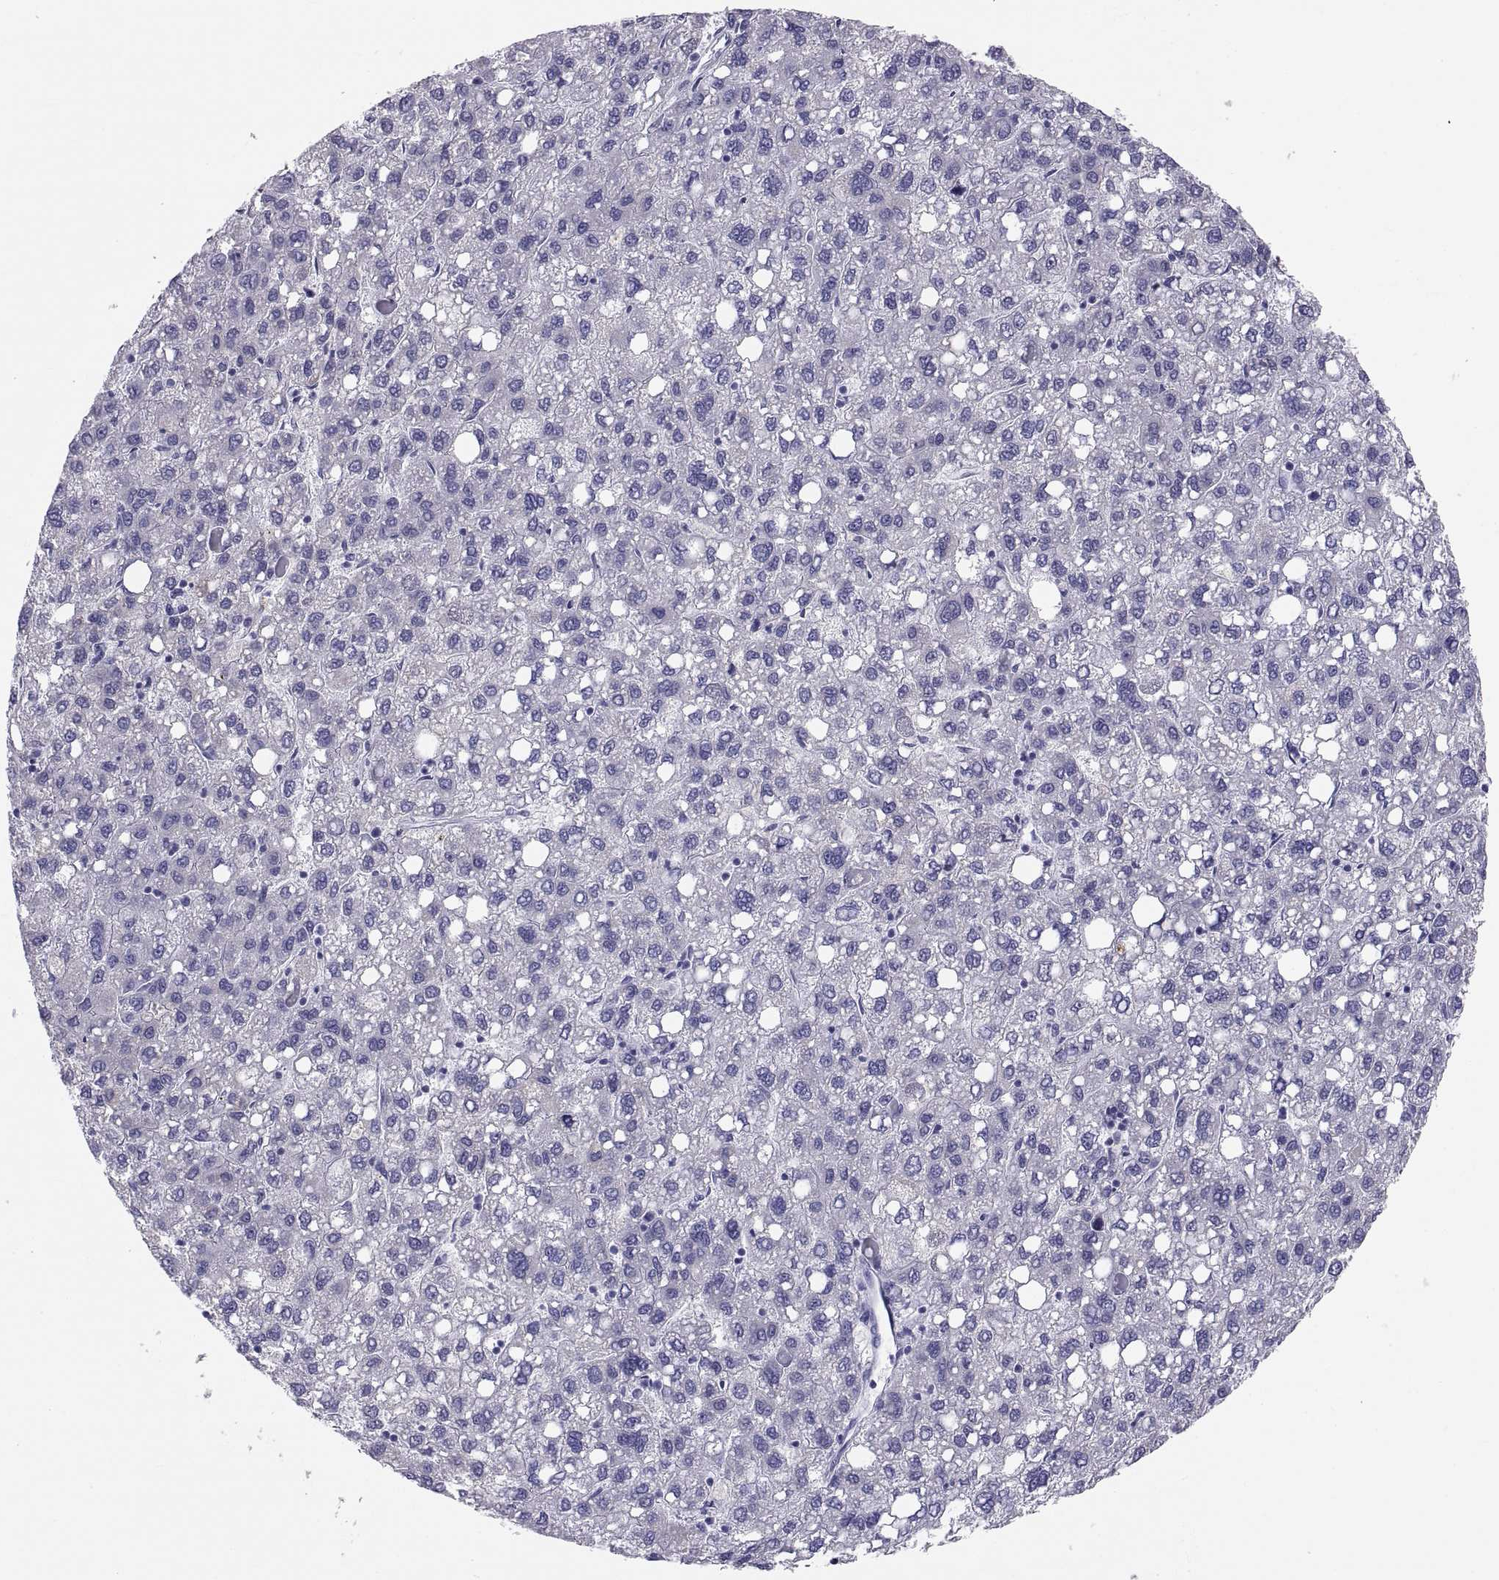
{"staining": {"intensity": "negative", "quantity": "none", "location": "none"}, "tissue": "liver cancer", "cell_type": "Tumor cells", "image_type": "cancer", "snomed": [{"axis": "morphology", "description": "Carcinoma, Hepatocellular, NOS"}, {"axis": "topography", "description": "Liver"}], "caption": "This is an immunohistochemistry (IHC) image of human hepatocellular carcinoma (liver). There is no staining in tumor cells.", "gene": "FAM170A", "patient": {"sex": "female", "age": 82}}